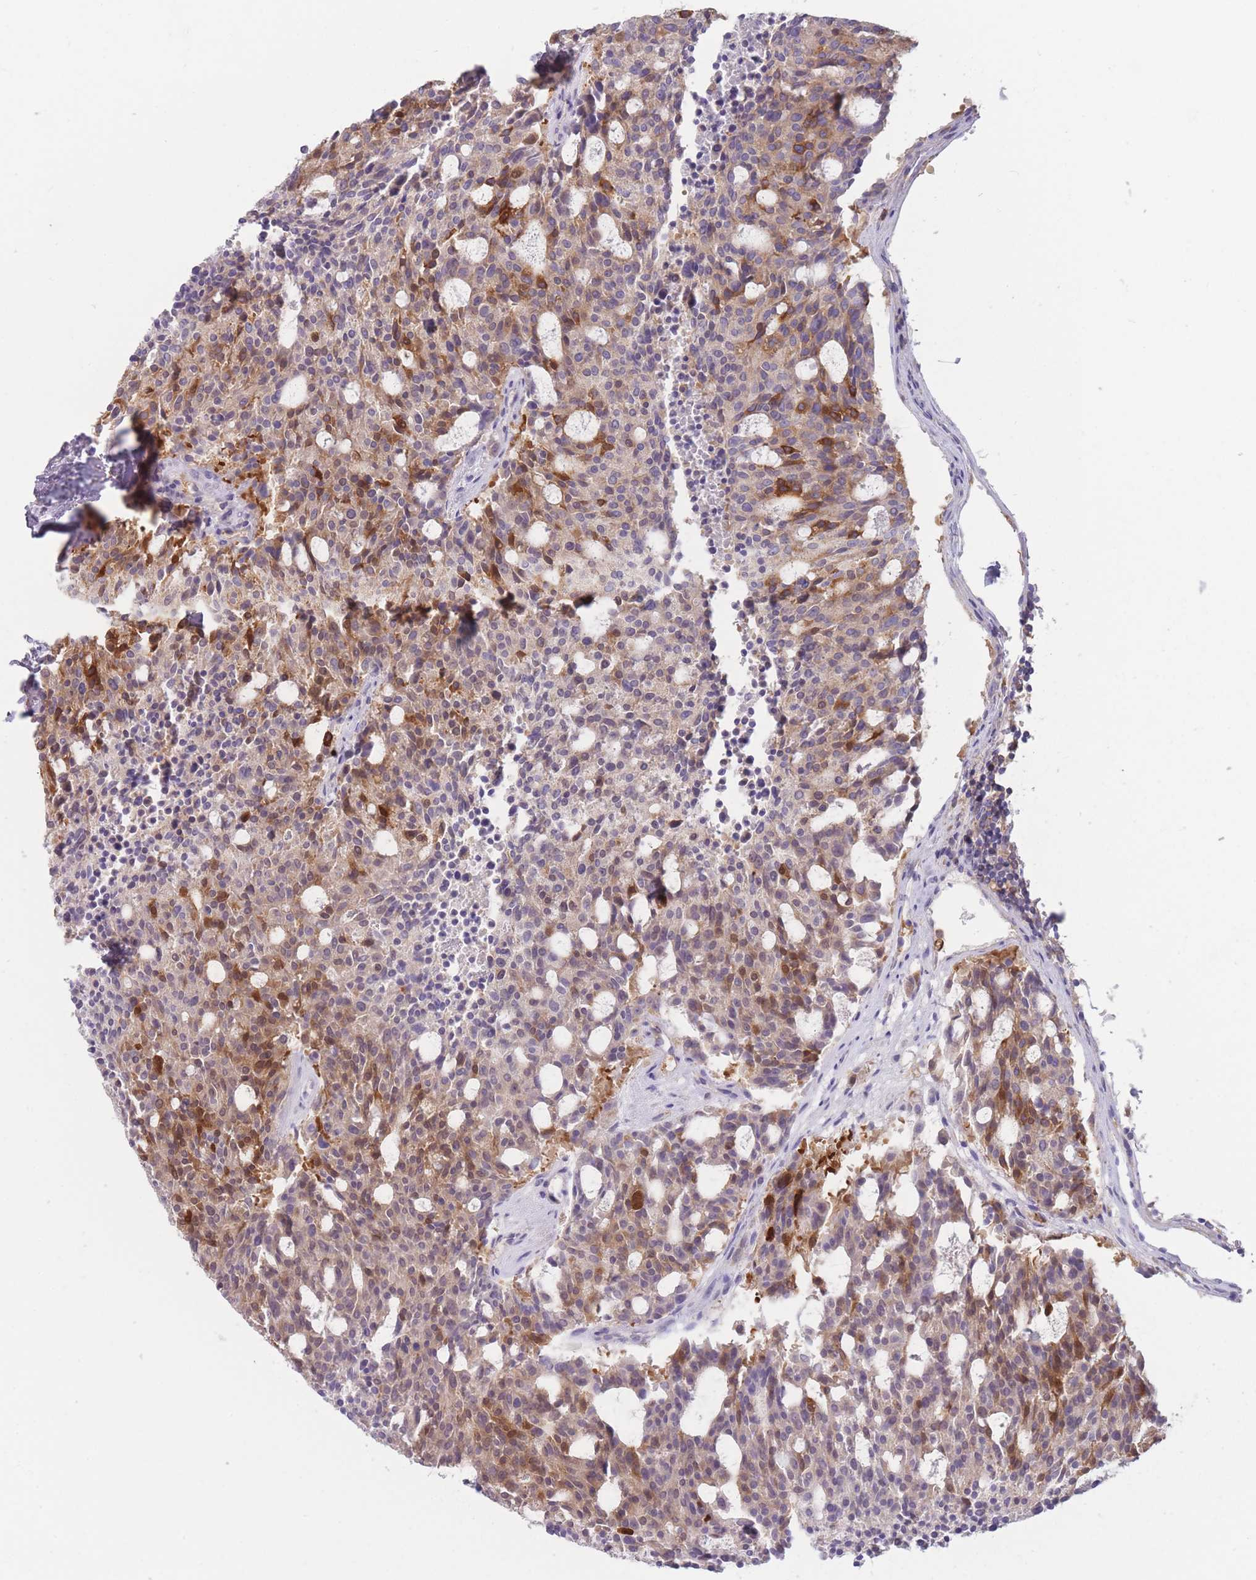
{"staining": {"intensity": "moderate", "quantity": "25%-75%", "location": "cytoplasmic/membranous"}, "tissue": "carcinoid", "cell_type": "Tumor cells", "image_type": "cancer", "snomed": [{"axis": "morphology", "description": "Carcinoid, malignant, NOS"}, {"axis": "topography", "description": "Pancreas"}], "caption": "Tumor cells exhibit medium levels of moderate cytoplasmic/membranous staining in approximately 25%-75% of cells in human carcinoid.", "gene": "ST3GAL4", "patient": {"sex": "female", "age": 54}}